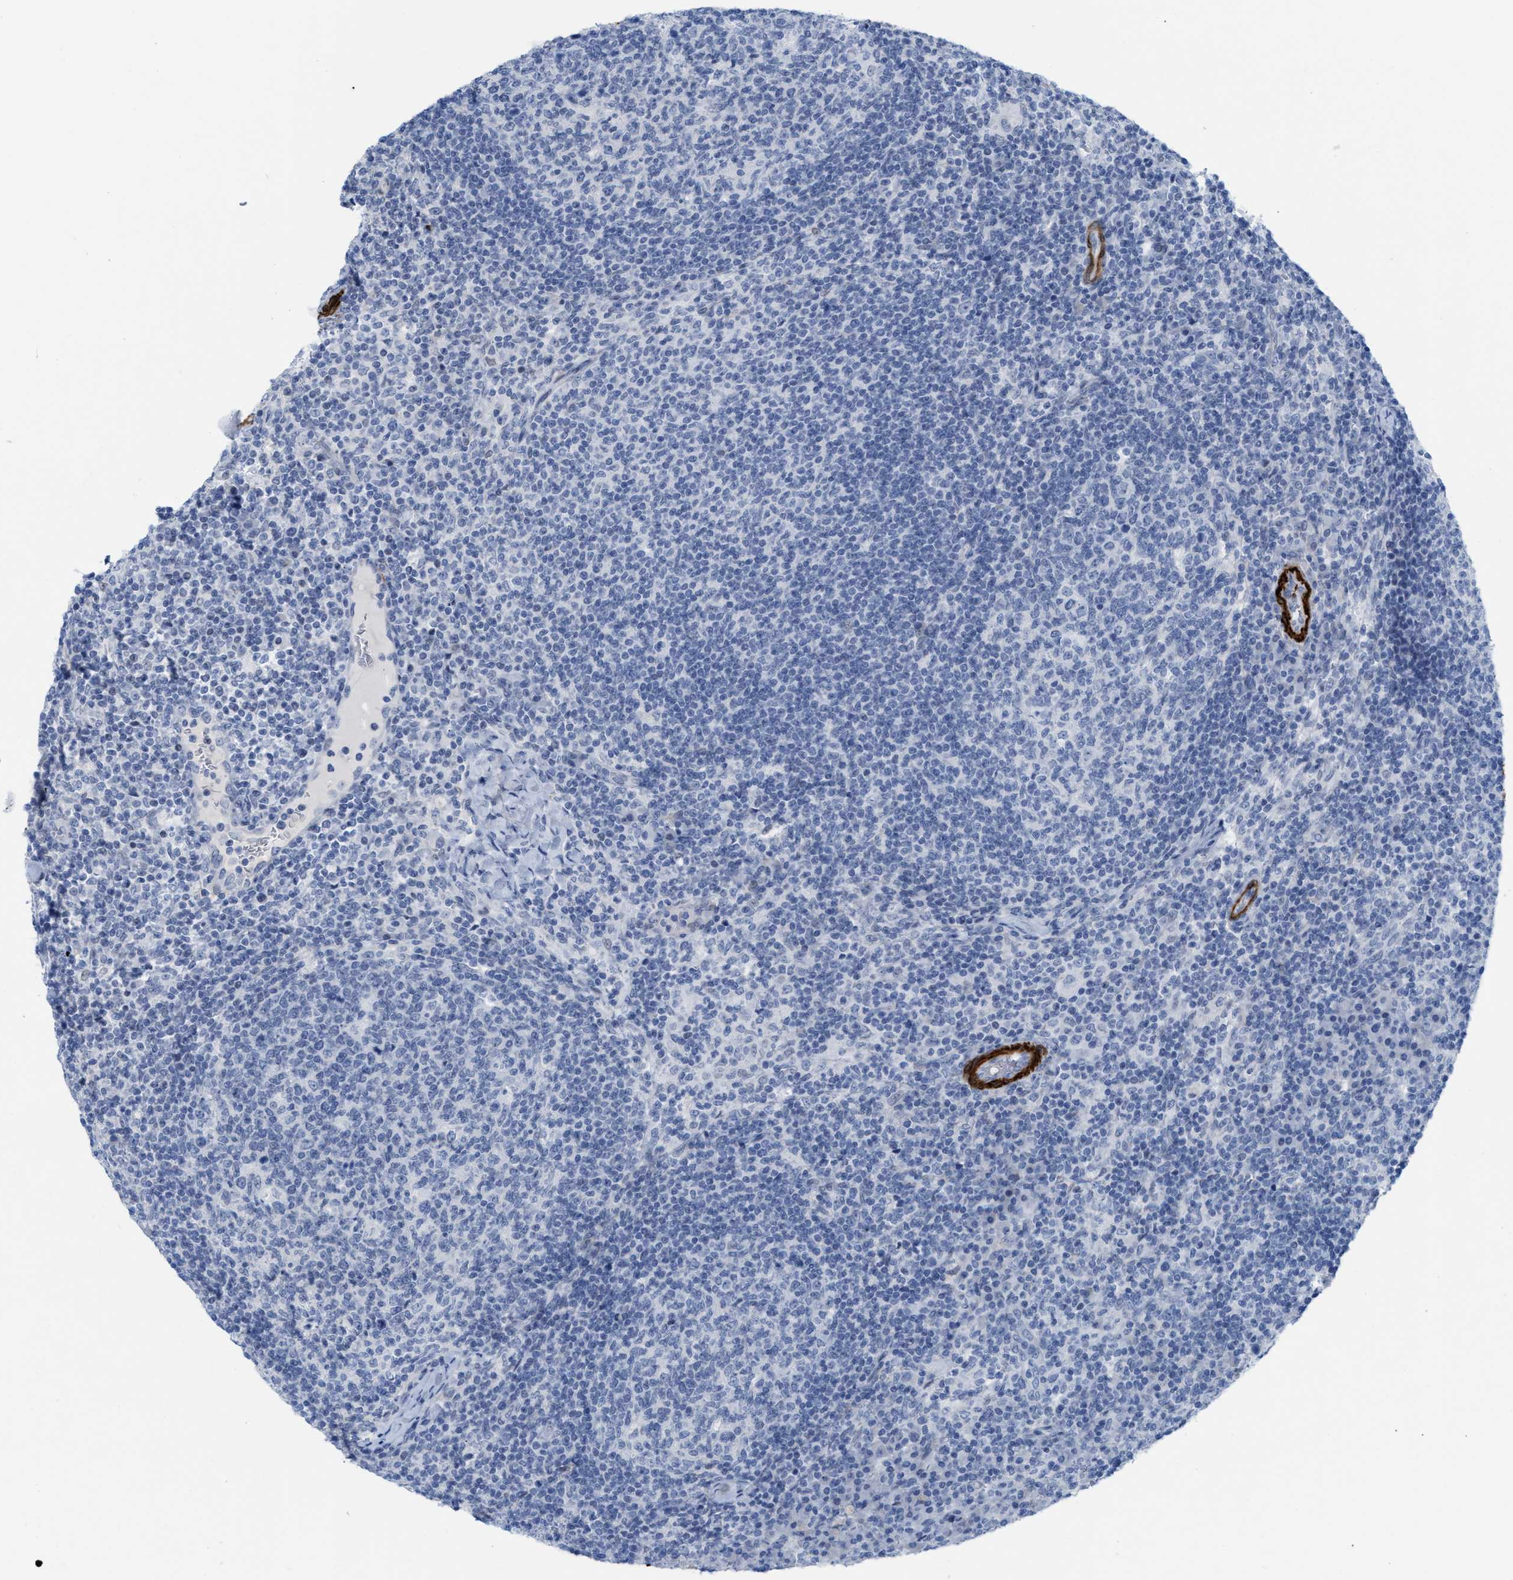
{"staining": {"intensity": "negative", "quantity": "none", "location": "none"}, "tissue": "lymph node", "cell_type": "Germinal center cells", "image_type": "normal", "snomed": [{"axis": "morphology", "description": "Normal tissue, NOS"}, {"axis": "morphology", "description": "Inflammation, NOS"}, {"axis": "topography", "description": "Lymph node"}], "caption": "Lymph node was stained to show a protein in brown. There is no significant positivity in germinal center cells. (Brightfield microscopy of DAB (3,3'-diaminobenzidine) IHC at high magnification).", "gene": "TAGLN", "patient": {"sex": "male", "age": 55}}